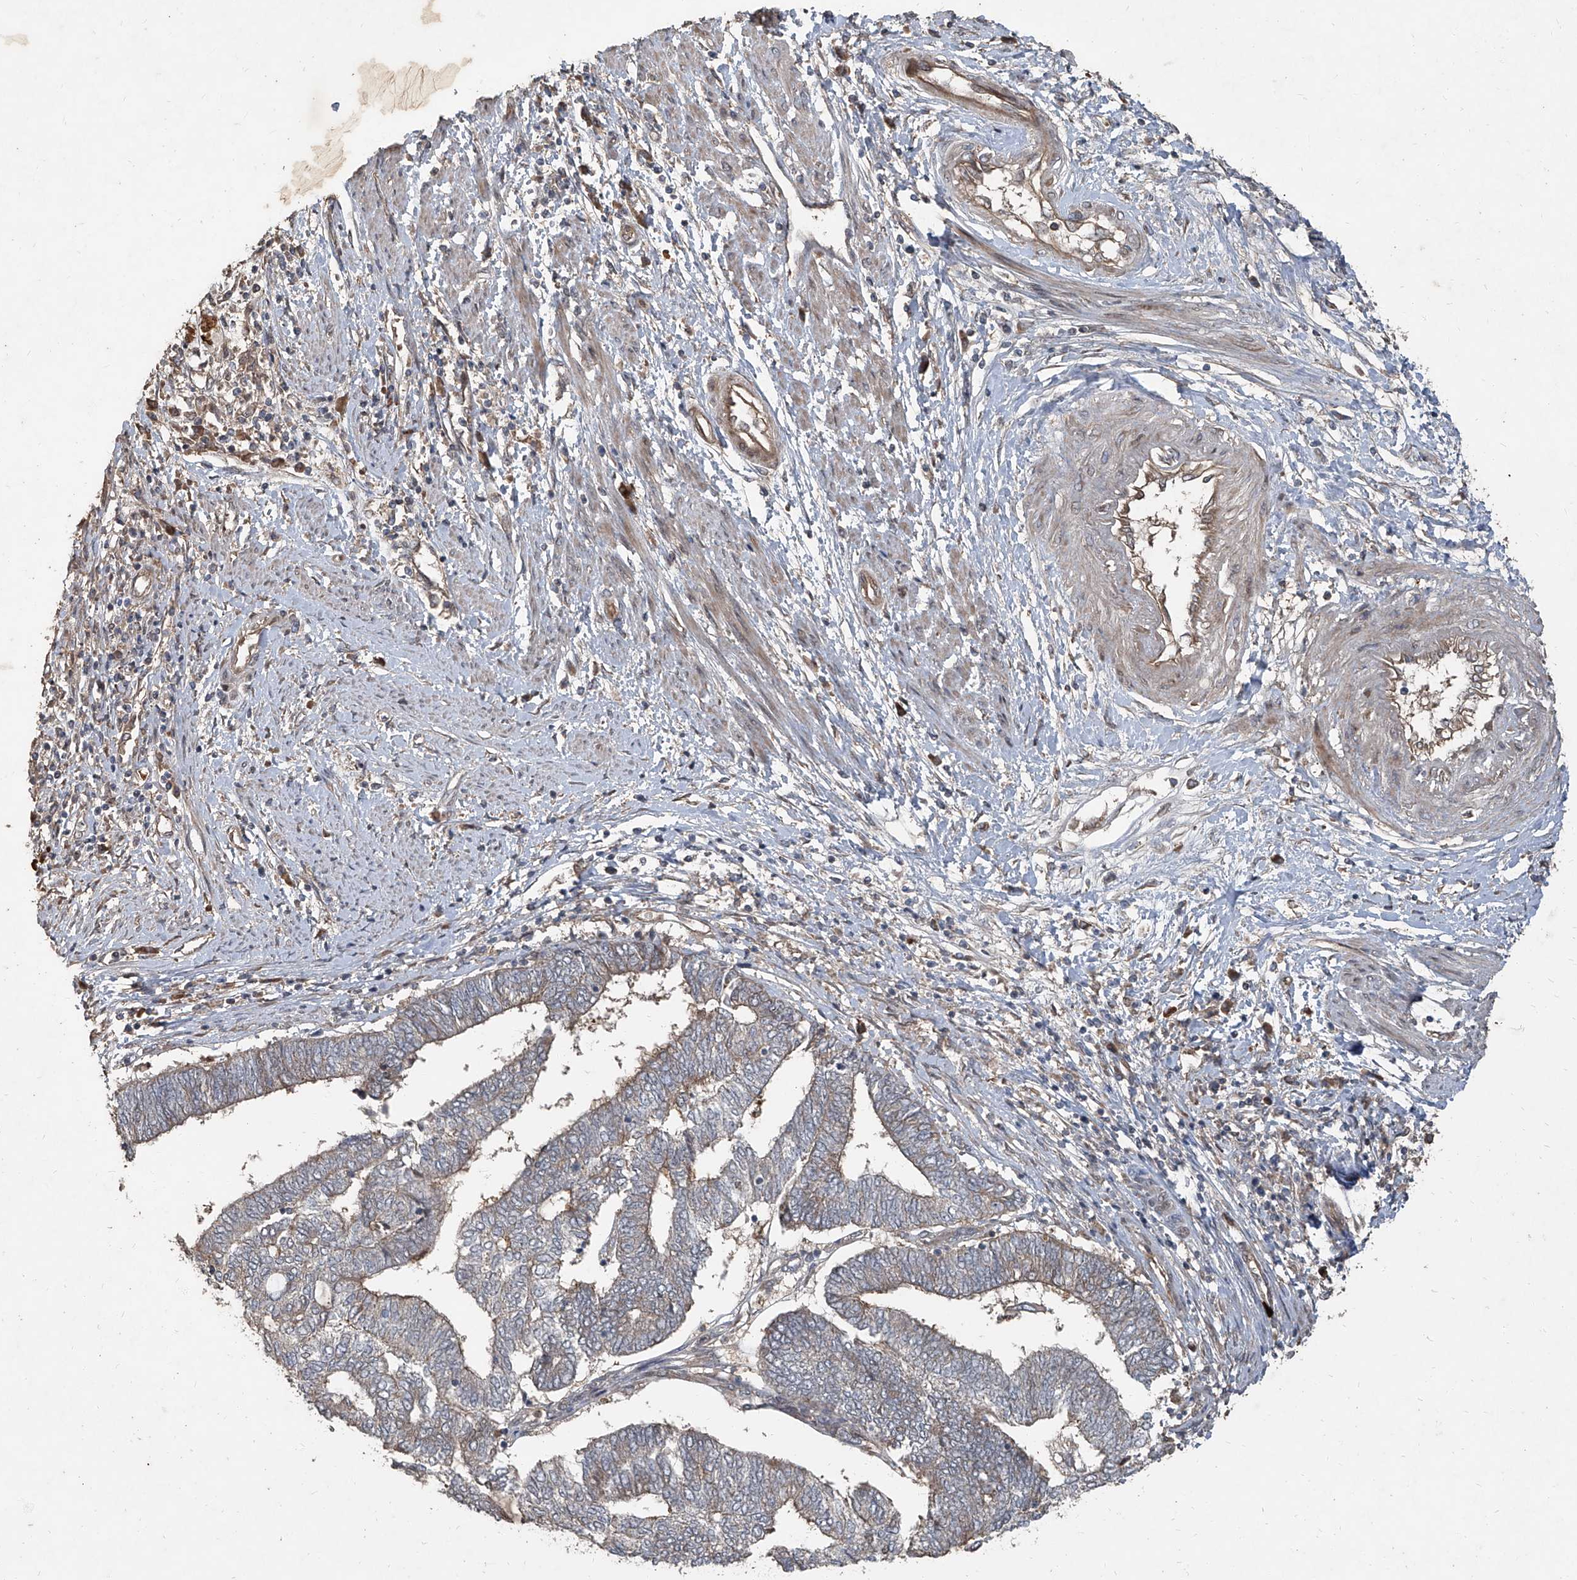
{"staining": {"intensity": "weak", "quantity": "<25%", "location": "cytoplasmic/membranous"}, "tissue": "endometrial cancer", "cell_type": "Tumor cells", "image_type": "cancer", "snomed": [{"axis": "morphology", "description": "Adenocarcinoma, NOS"}, {"axis": "topography", "description": "Uterus"}, {"axis": "topography", "description": "Endometrium"}], "caption": "High power microscopy image of an IHC histopathology image of endometrial cancer (adenocarcinoma), revealing no significant staining in tumor cells. (IHC, brightfield microscopy, high magnification).", "gene": "CCN1", "patient": {"sex": "female", "age": 70}}